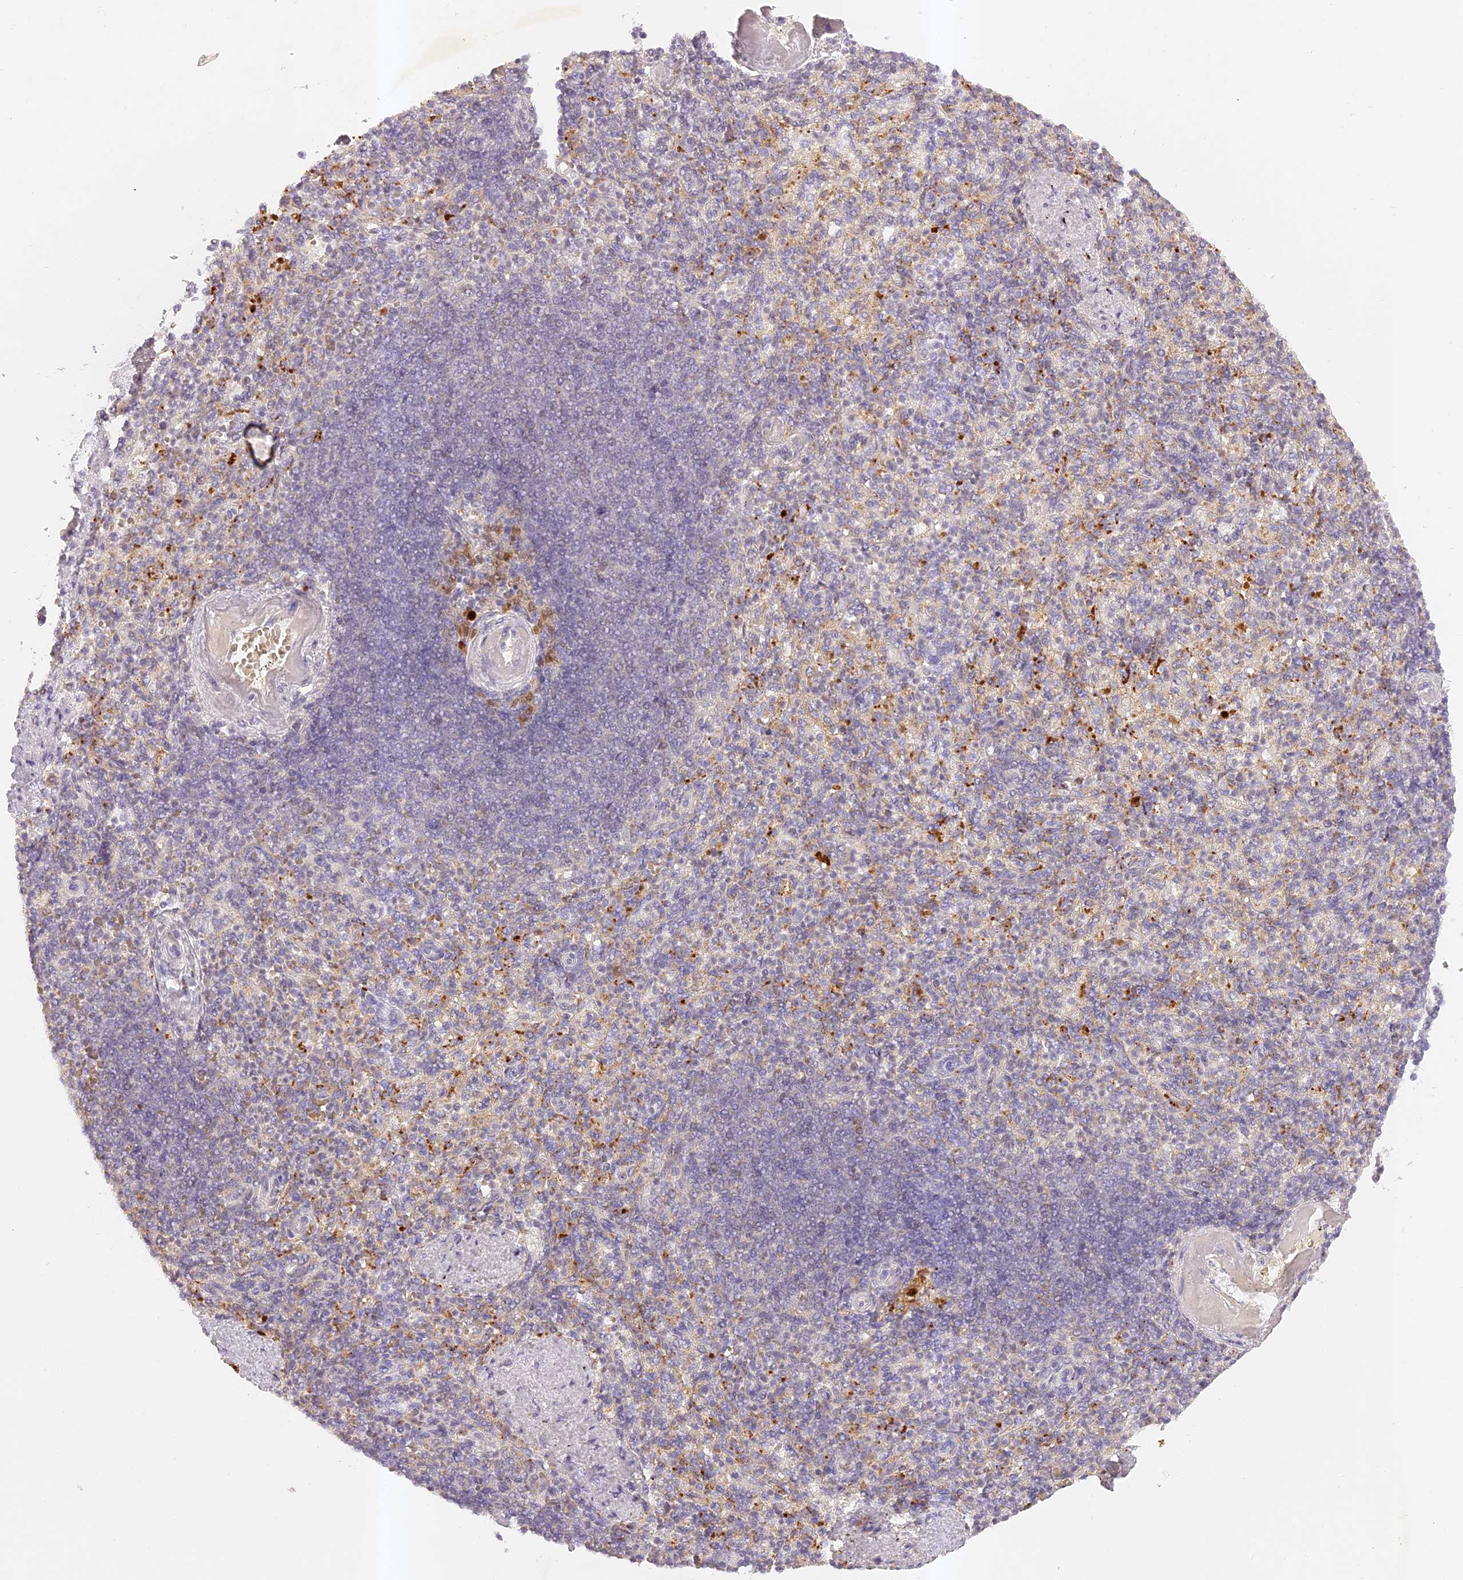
{"staining": {"intensity": "moderate", "quantity": "<25%", "location": "cytoplasmic/membranous"}, "tissue": "spleen", "cell_type": "Cells in red pulp", "image_type": "normal", "snomed": [{"axis": "morphology", "description": "Normal tissue, NOS"}, {"axis": "topography", "description": "Spleen"}], "caption": "A brown stain highlights moderate cytoplasmic/membranous positivity of a protein in cells in red pulp of normal human spleen. The staining was performed using DAB (3,3'-diaminobenzidine), with brown indicating positive protein expression. Nuclei are stained blue with hematoxylin.", "gene": "ELL3", "patient": {"sex": "female", "age": 74}}